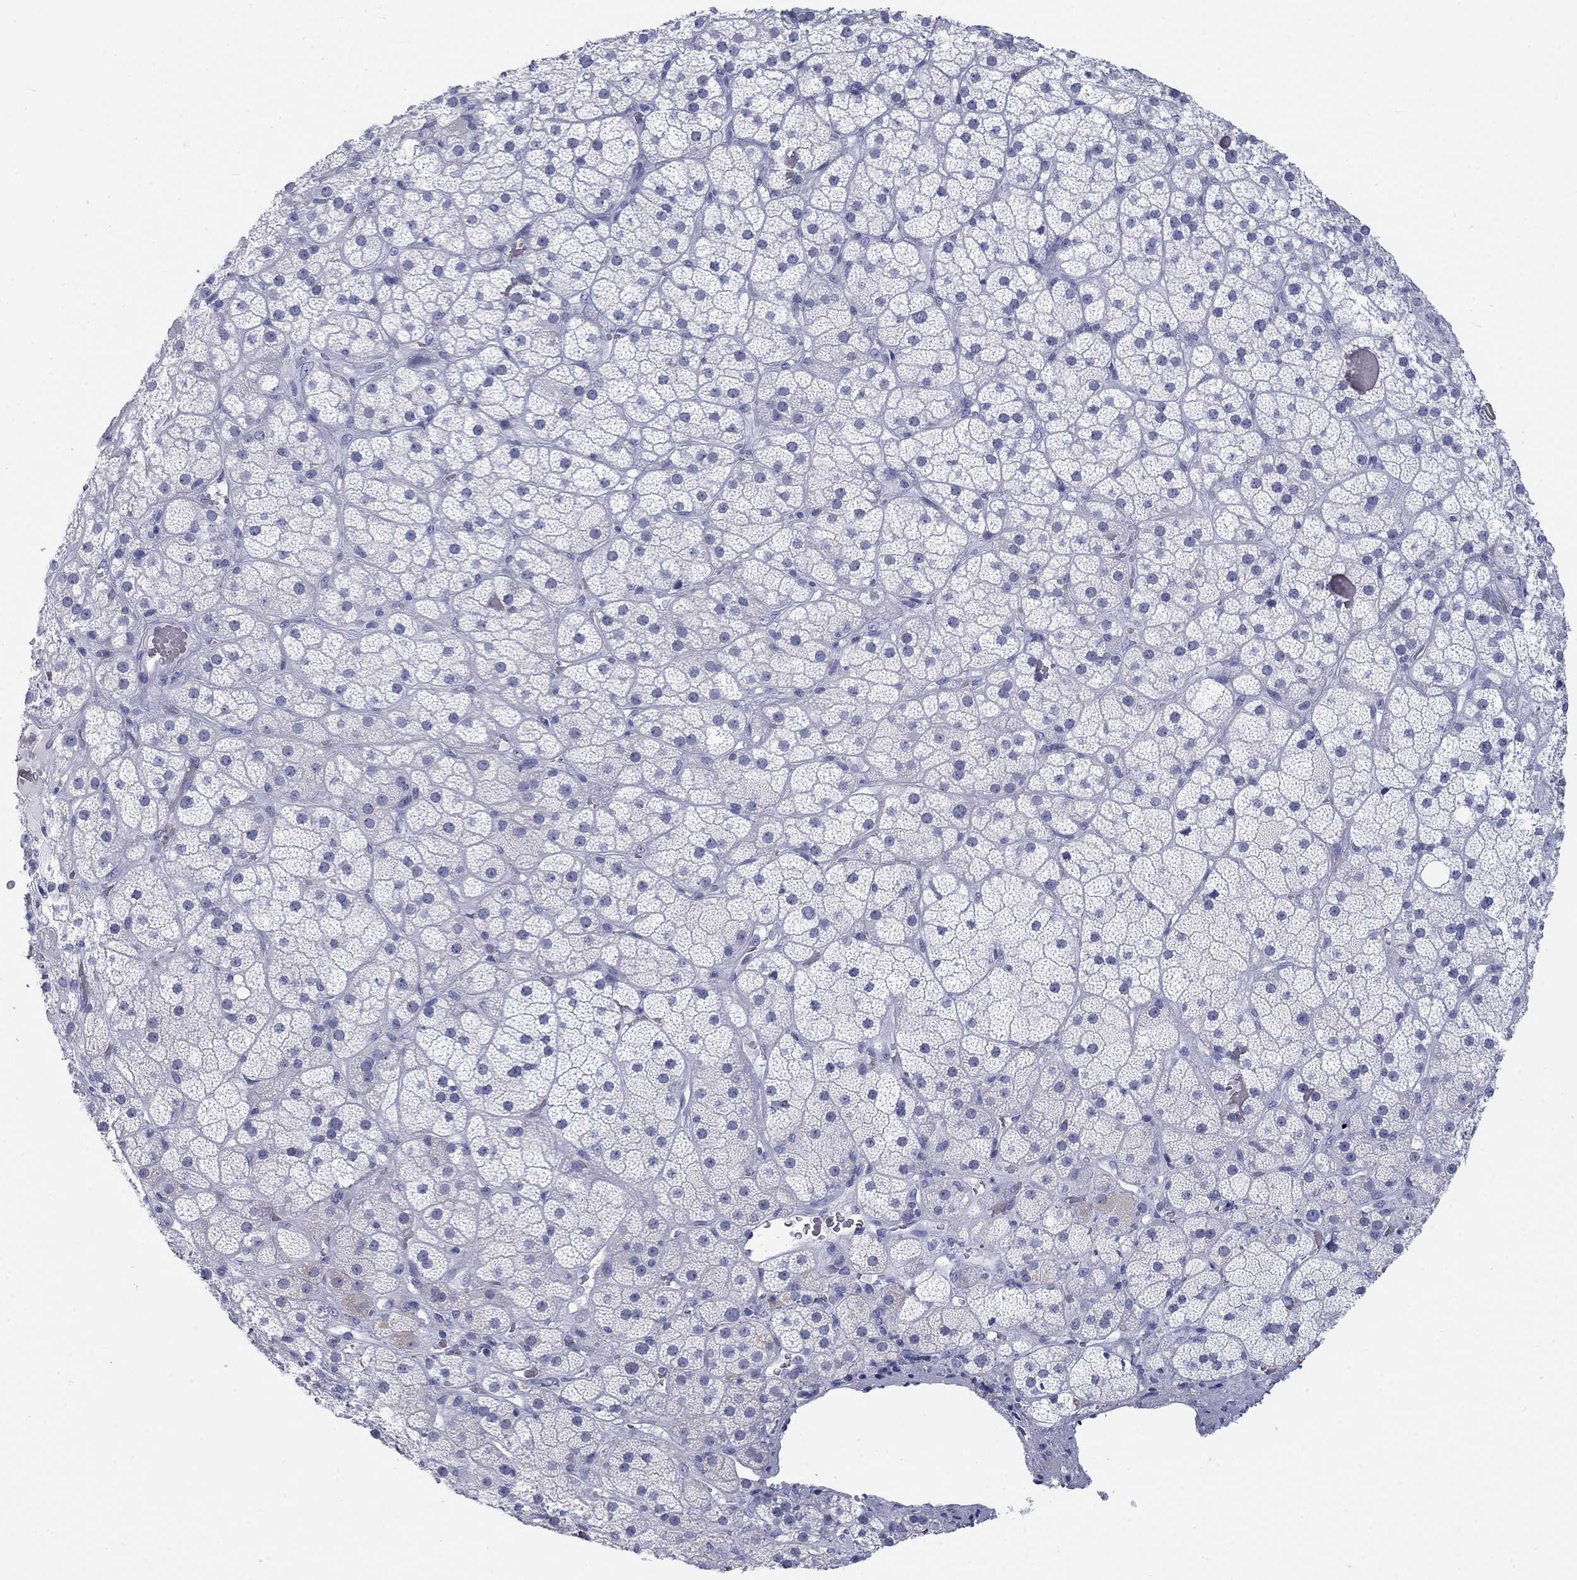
{"staining": {"intensity": "negative", "quantity": "none", "location": "none"}, "tissue": "adrenal gland", "cell_type": "Glandular cells", "image_type": "normal", "snomed": [{"axis": "morphology", "description": "Normal tissue, NOS"}, {"axis": "topography", "description": "Adrenal gland"}], "caption": "Immunohistochemistry (IHC) of benign adrenal gland demonstrates no expression in glandular cells. The staining was performed using DAB (3,3'-diaminobenzidine) to visualize the protein expression in brown, while the nuclei were stained in blue with hematoxylin (Magnification: 20x).", "gene": "CALB1", "patient": {"sex": "male", "age": 57}}